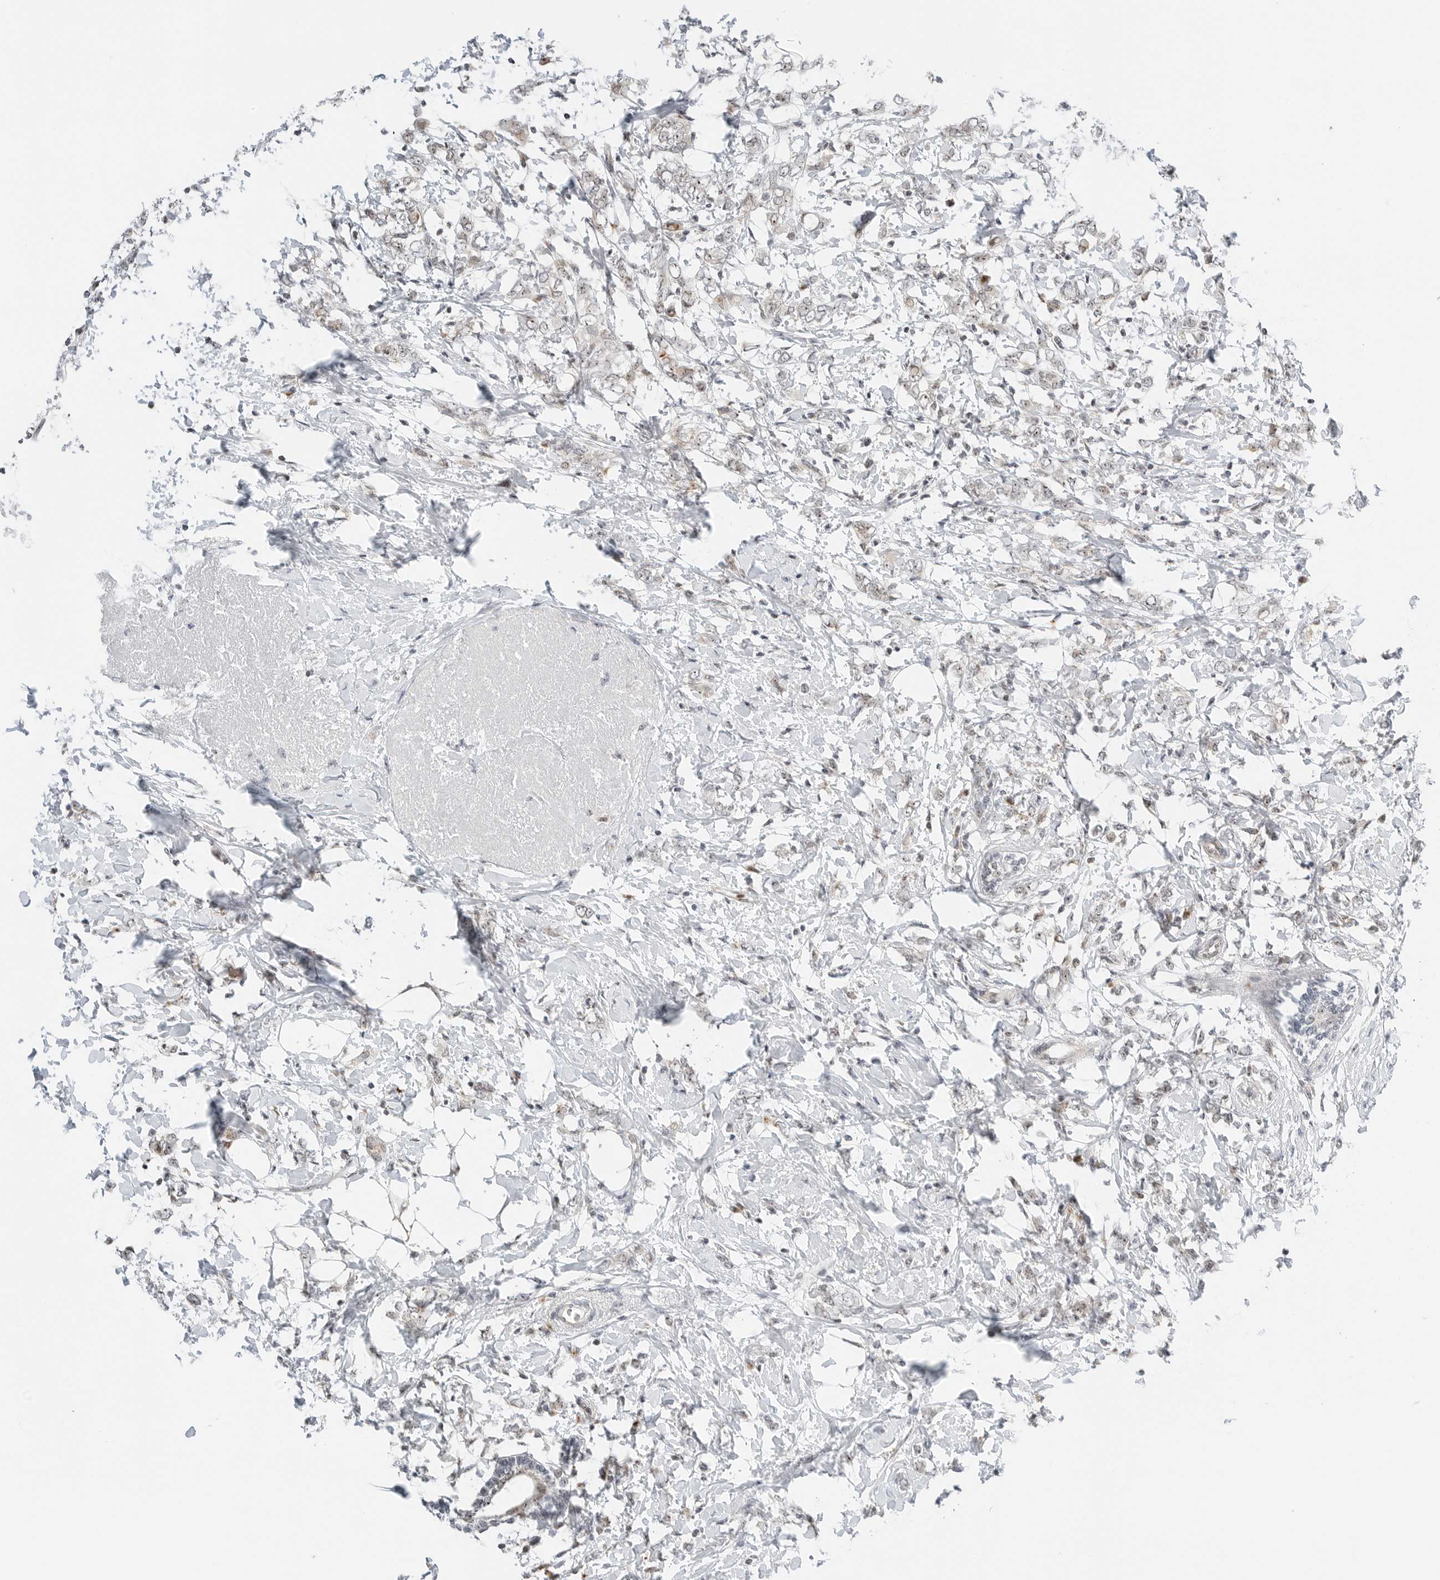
{"staining": {"intensity": "weak", "quantity": "25%-75%", "location": "nuclear"}, "tissue": "breast cancer", "cell_type": "Tumor cells", "image_type": "cancer", "snomed": [{"axis": "morphology", "description": "Normal tissue, NOS"}, {"axis": "morphology", "description": "Lobular carcinoma"}, {"axis": "topography", "description": "Breast"}], "caption": "Breast cancer (lobular carcinoma) tissue shows weak nuclear expression in about 25%-75% of tumor cells, visualized by immunohistochemistry.", "gene": "RIMKLA", "patient": {"sex": "female", "age": 47}}